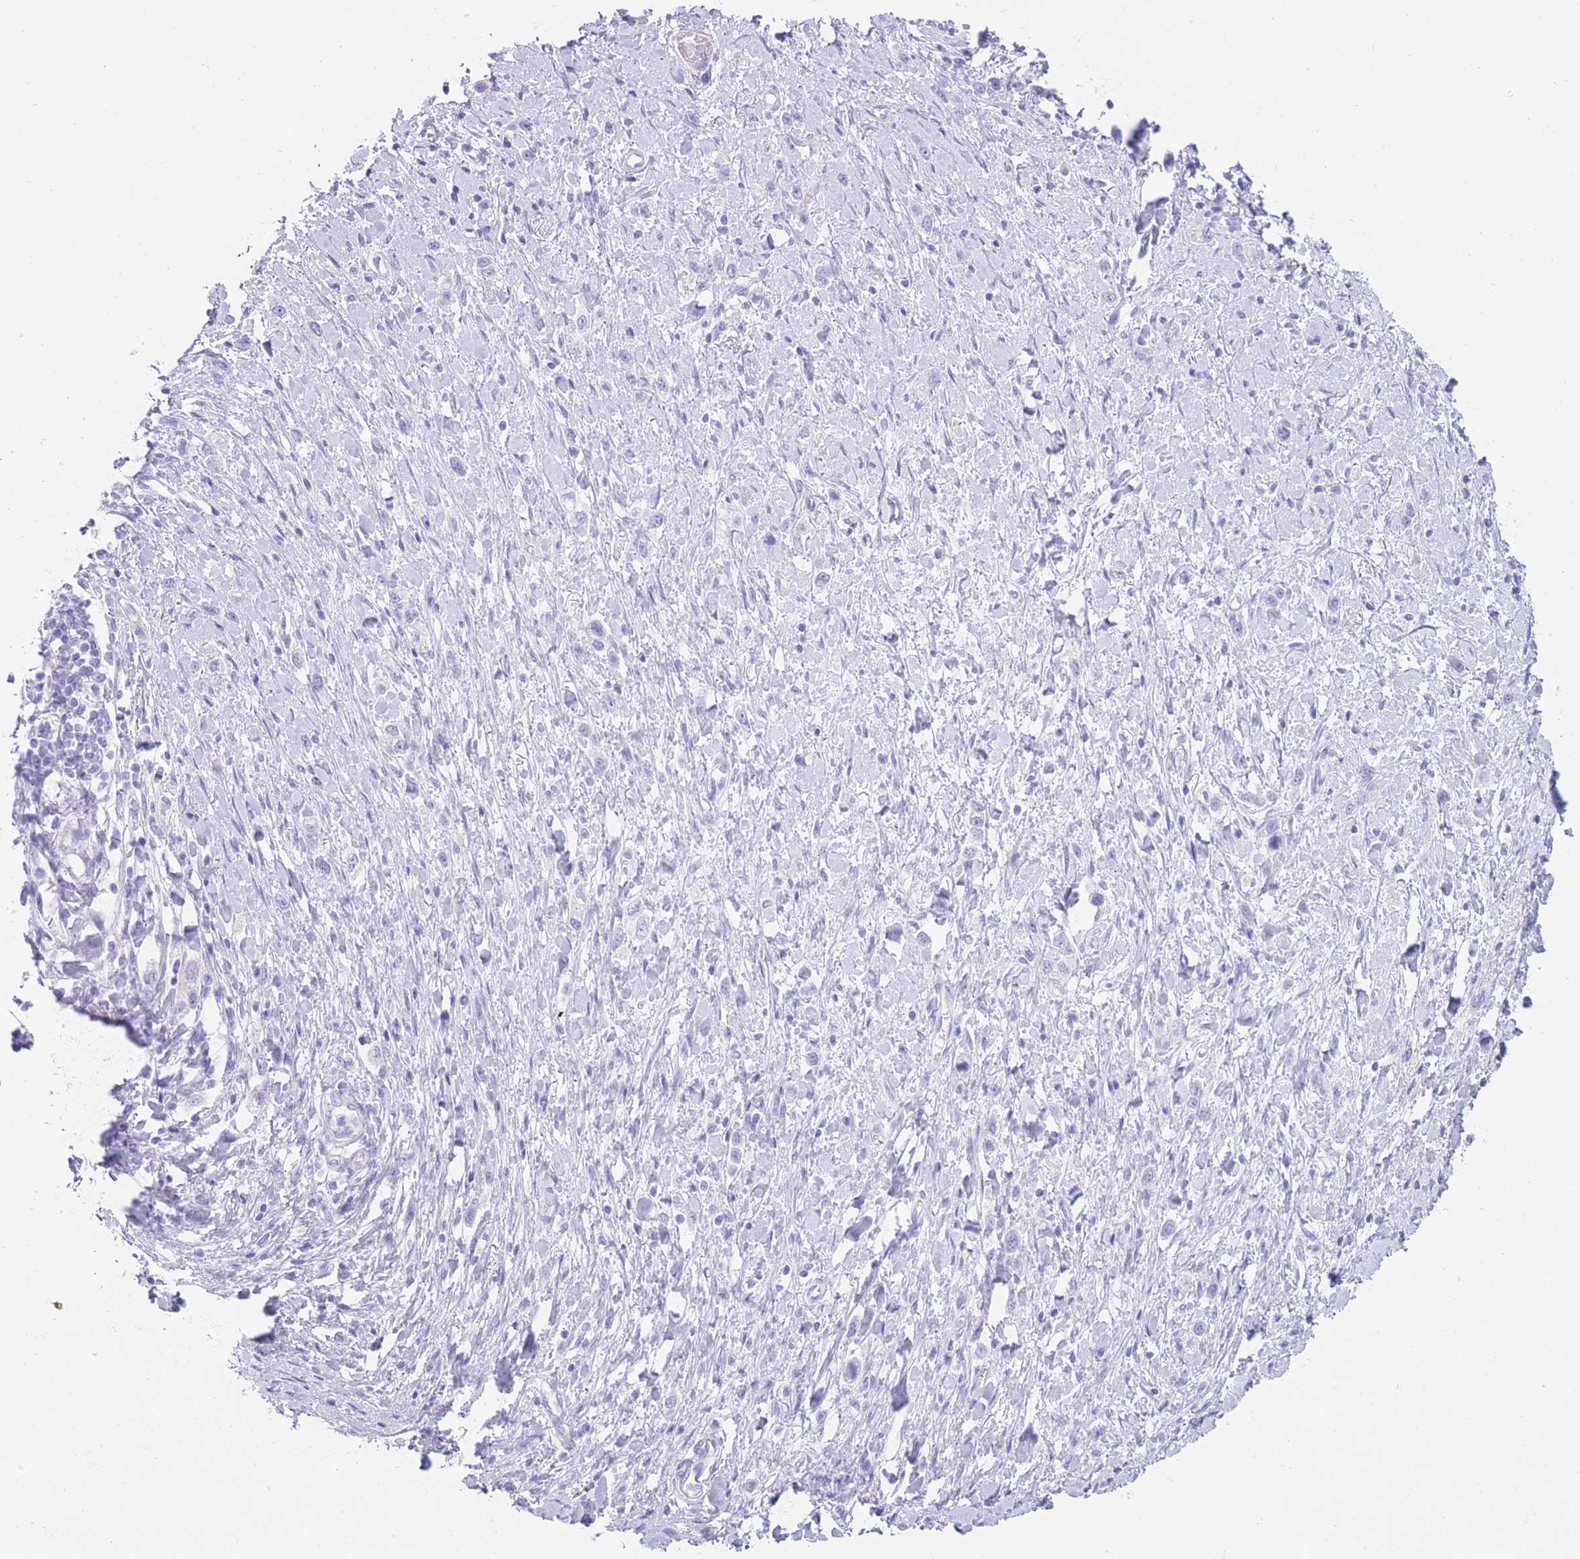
{"staining": {"intensity": "negative", "quantity": "none", "location": "none"}, "tissue": "stomach cancer", "cell_type": "Tumor cells", "image_type": "cancer", "snomed": [{"axis": "morphology", "description": "Adenocarcinoma, NOS"}, {"axis": "topography", "description": "Stomach"}], "caption": "A high-resolution histopathology image shows immunohistochemistry (IHC) staining of stomach adenocarcinoma, which shows no significant positivity in tumor cells. Brightfield microscopy of IHC stained with DAB (brown) and hematoxylin (blue), captured at high magnification.", "gene": "QTRT1", "patient": {"sex": "female", "age": 65}}